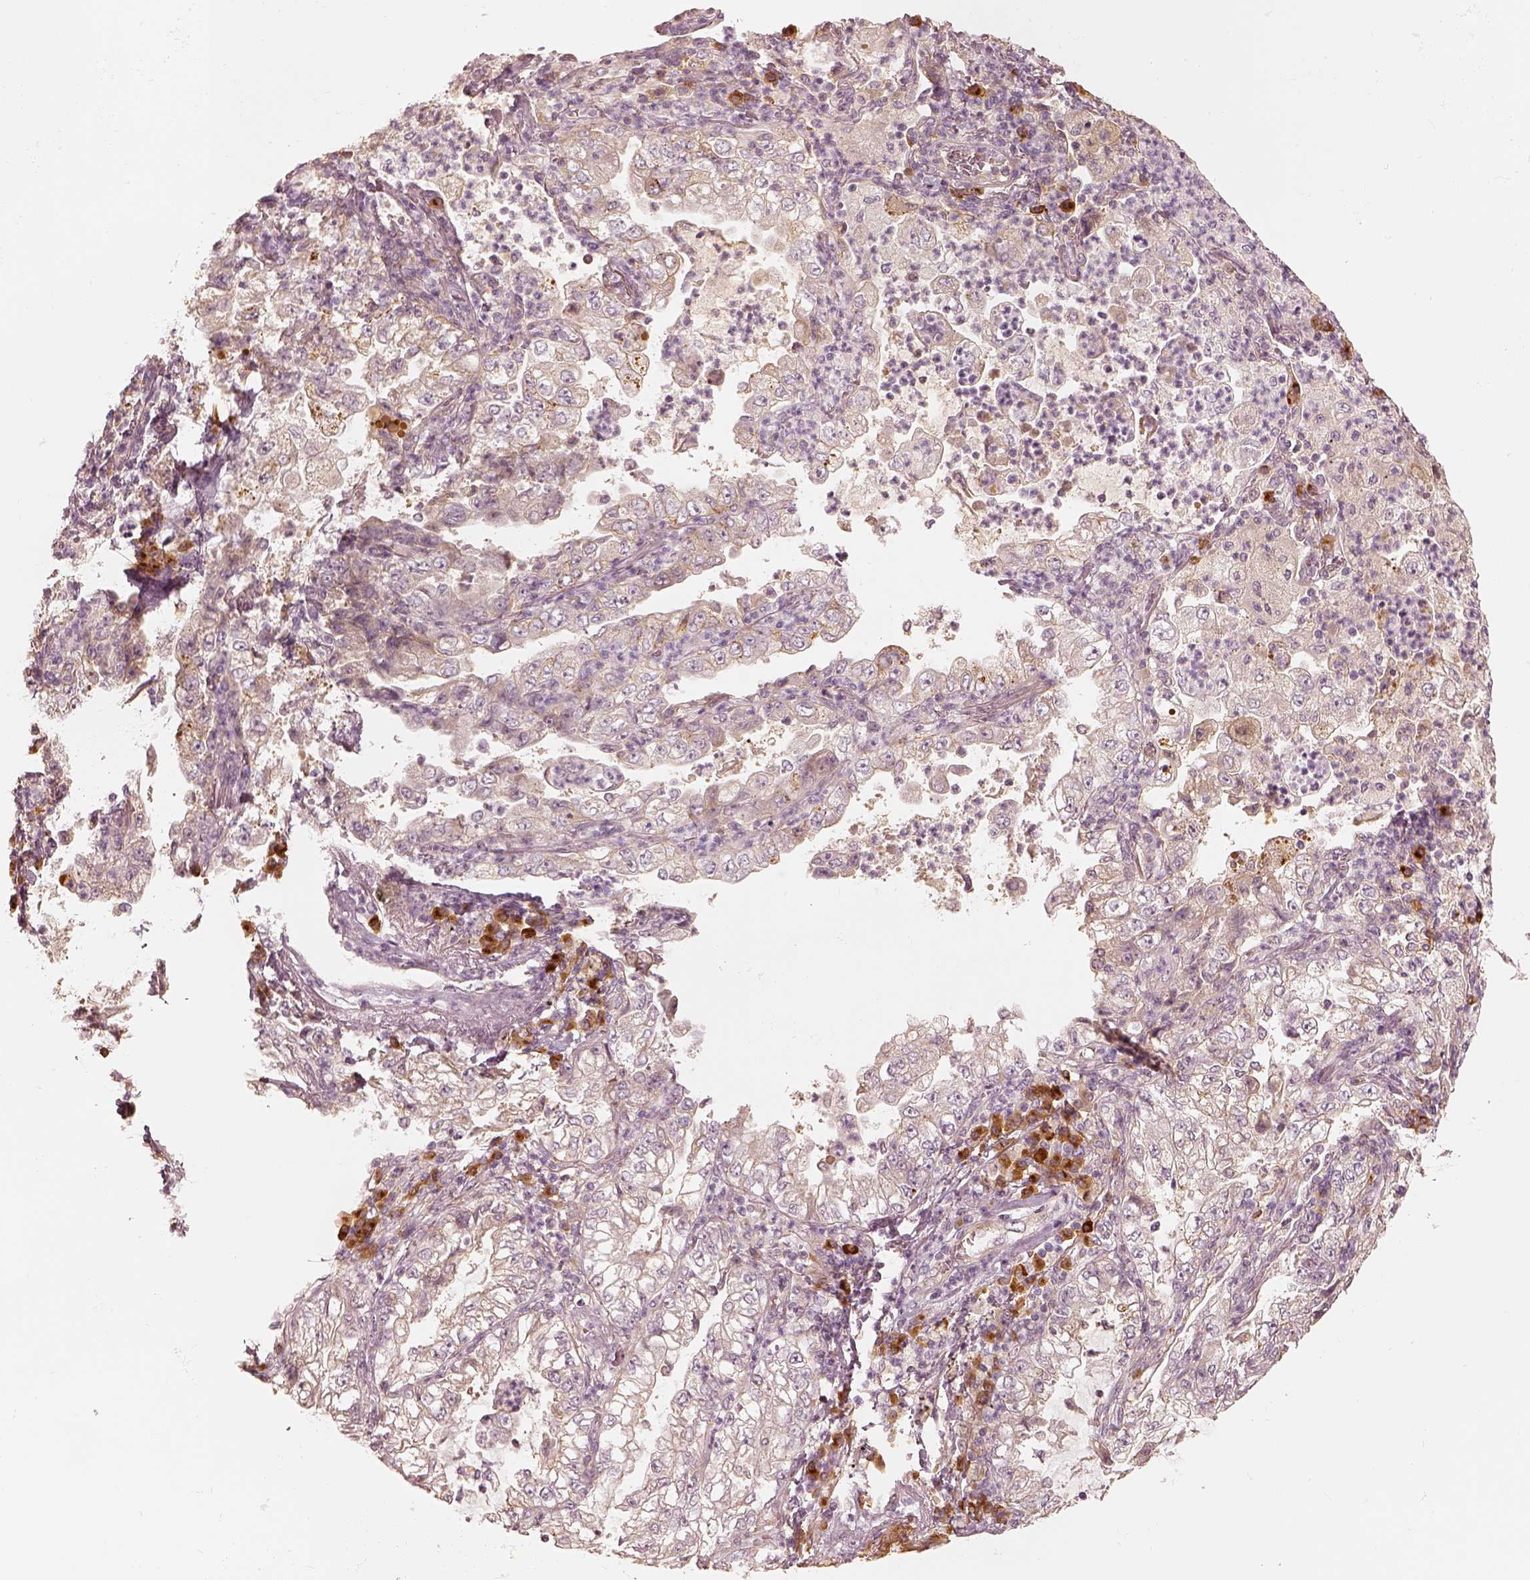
{"staining": {"intensity": "negative", "quantity": "none", "location": "none"}, "tissue": "lung cancer", "cell_type": "Tumor cells", "image_type": "cancer", "snomed": [{"axis": "morphology", "description": "Adenocarcinoma, NOS"}, {"axis": "topography", "description": "Lung"}], "caption": "Immunohistochemistry image of lung adenocarcinoma stained for a protein (brown), which demonstrates no staining in tumor cells.", "gene": "GORASP2", "patient": {"sex": "female", "age": 73}}